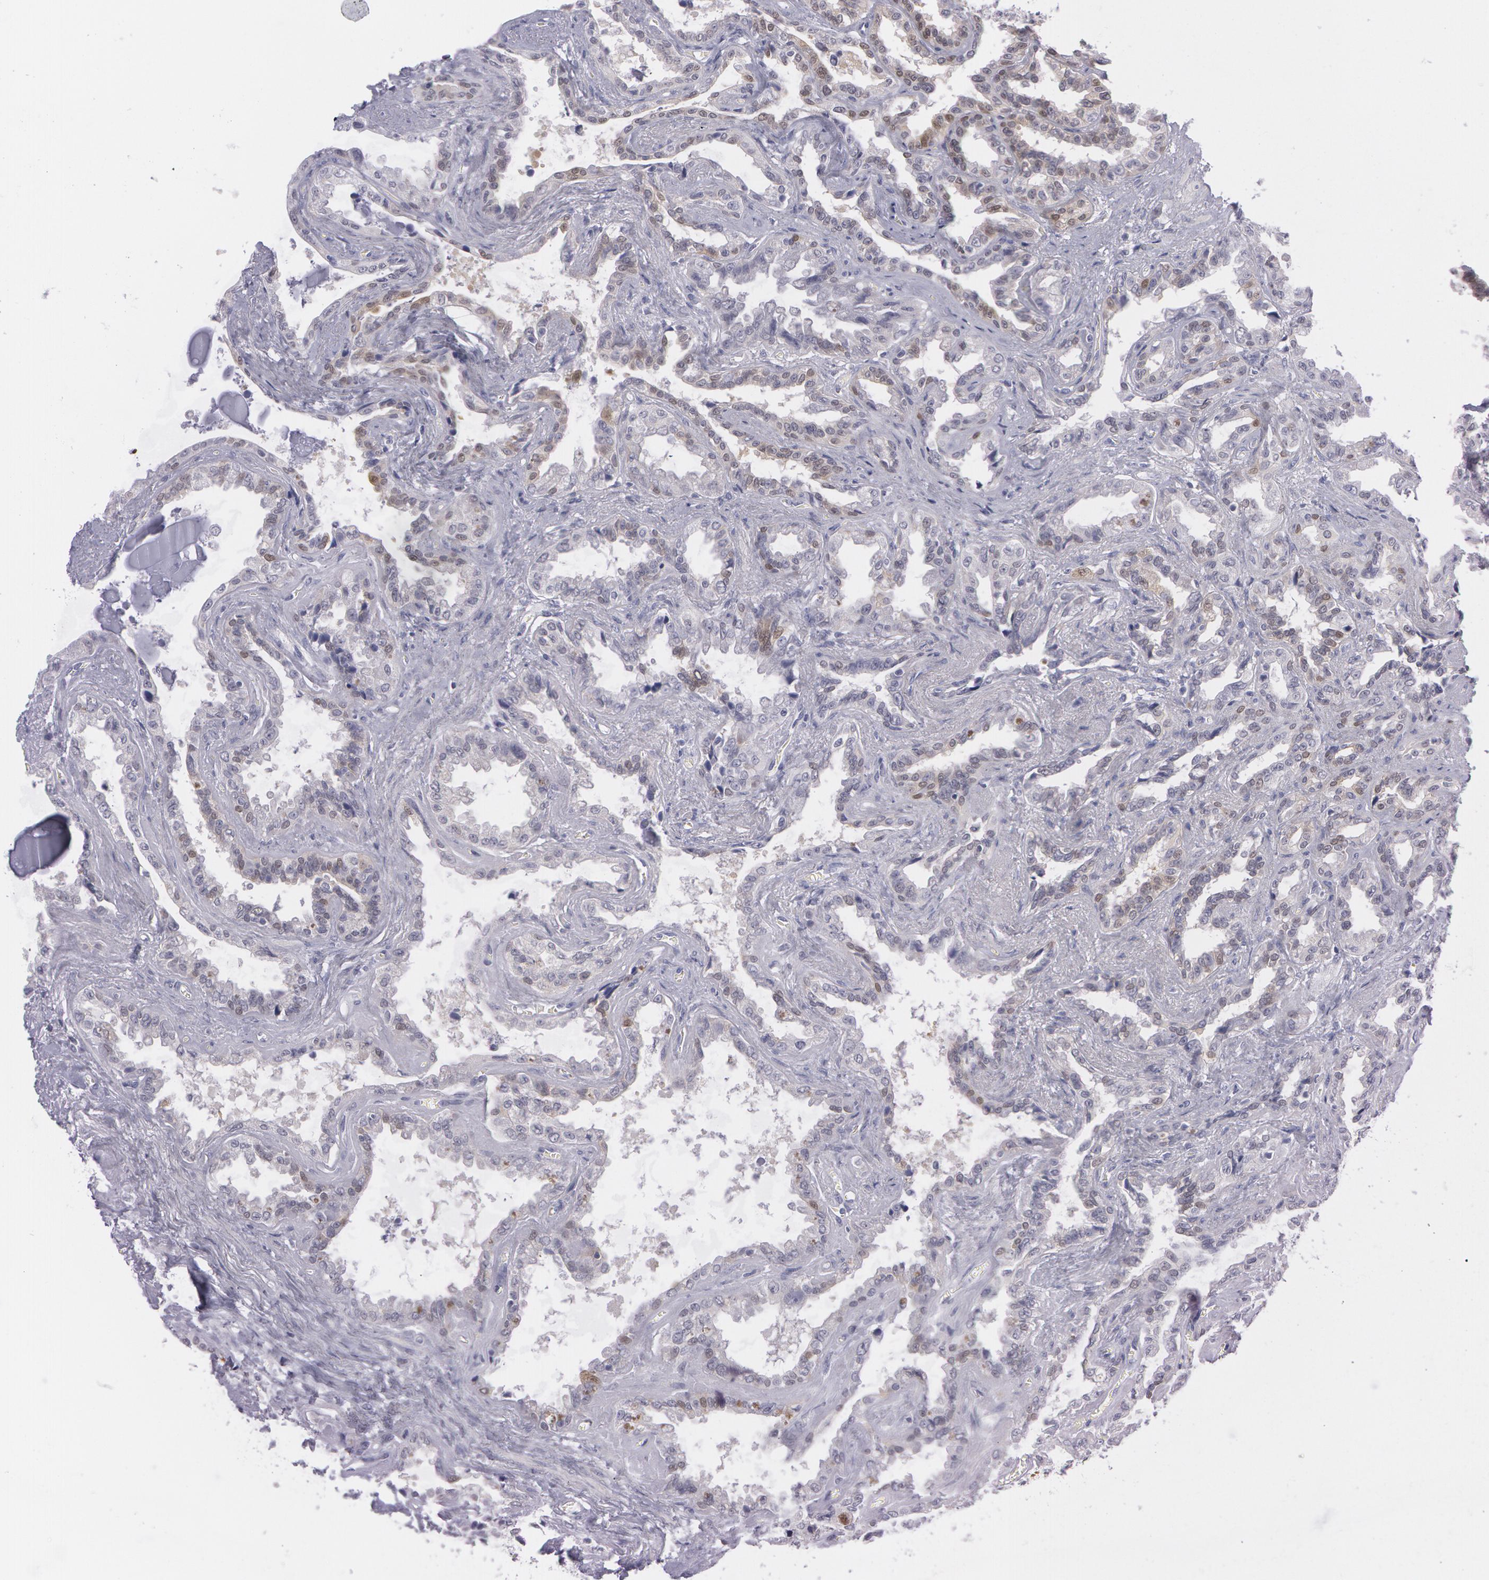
{"staining": {"intensity": "negative", "quantity": "none", "location": "none"}, "tissue": "seminal vesicle", "cell_type": "Glandular cells", "image_type": "normal", "snomed": [{"axis": "morphology", "description": "Normal tissue, NOS"}, {"axis": "morphology", "description": "Inflammation, NOS"}, {"axis": "topography", "description": "Urinary bladder"}, {"axis": "topography", "description": "Prostate"}, {"axis": "topography", "description": "Seminal veicle"}], "caption": "Immunohistochemistry (IHC) image of unremarkable seminal vesicle stained for a protein (brown), which displays no staining in glandular cells. (DAB (3,3'-diaminobenzidine) immunohistochemistry (IHC) with hematoxylin counter stain).", "gene": "IL1RN", "patient": {"sex": "male", "age": 82}}